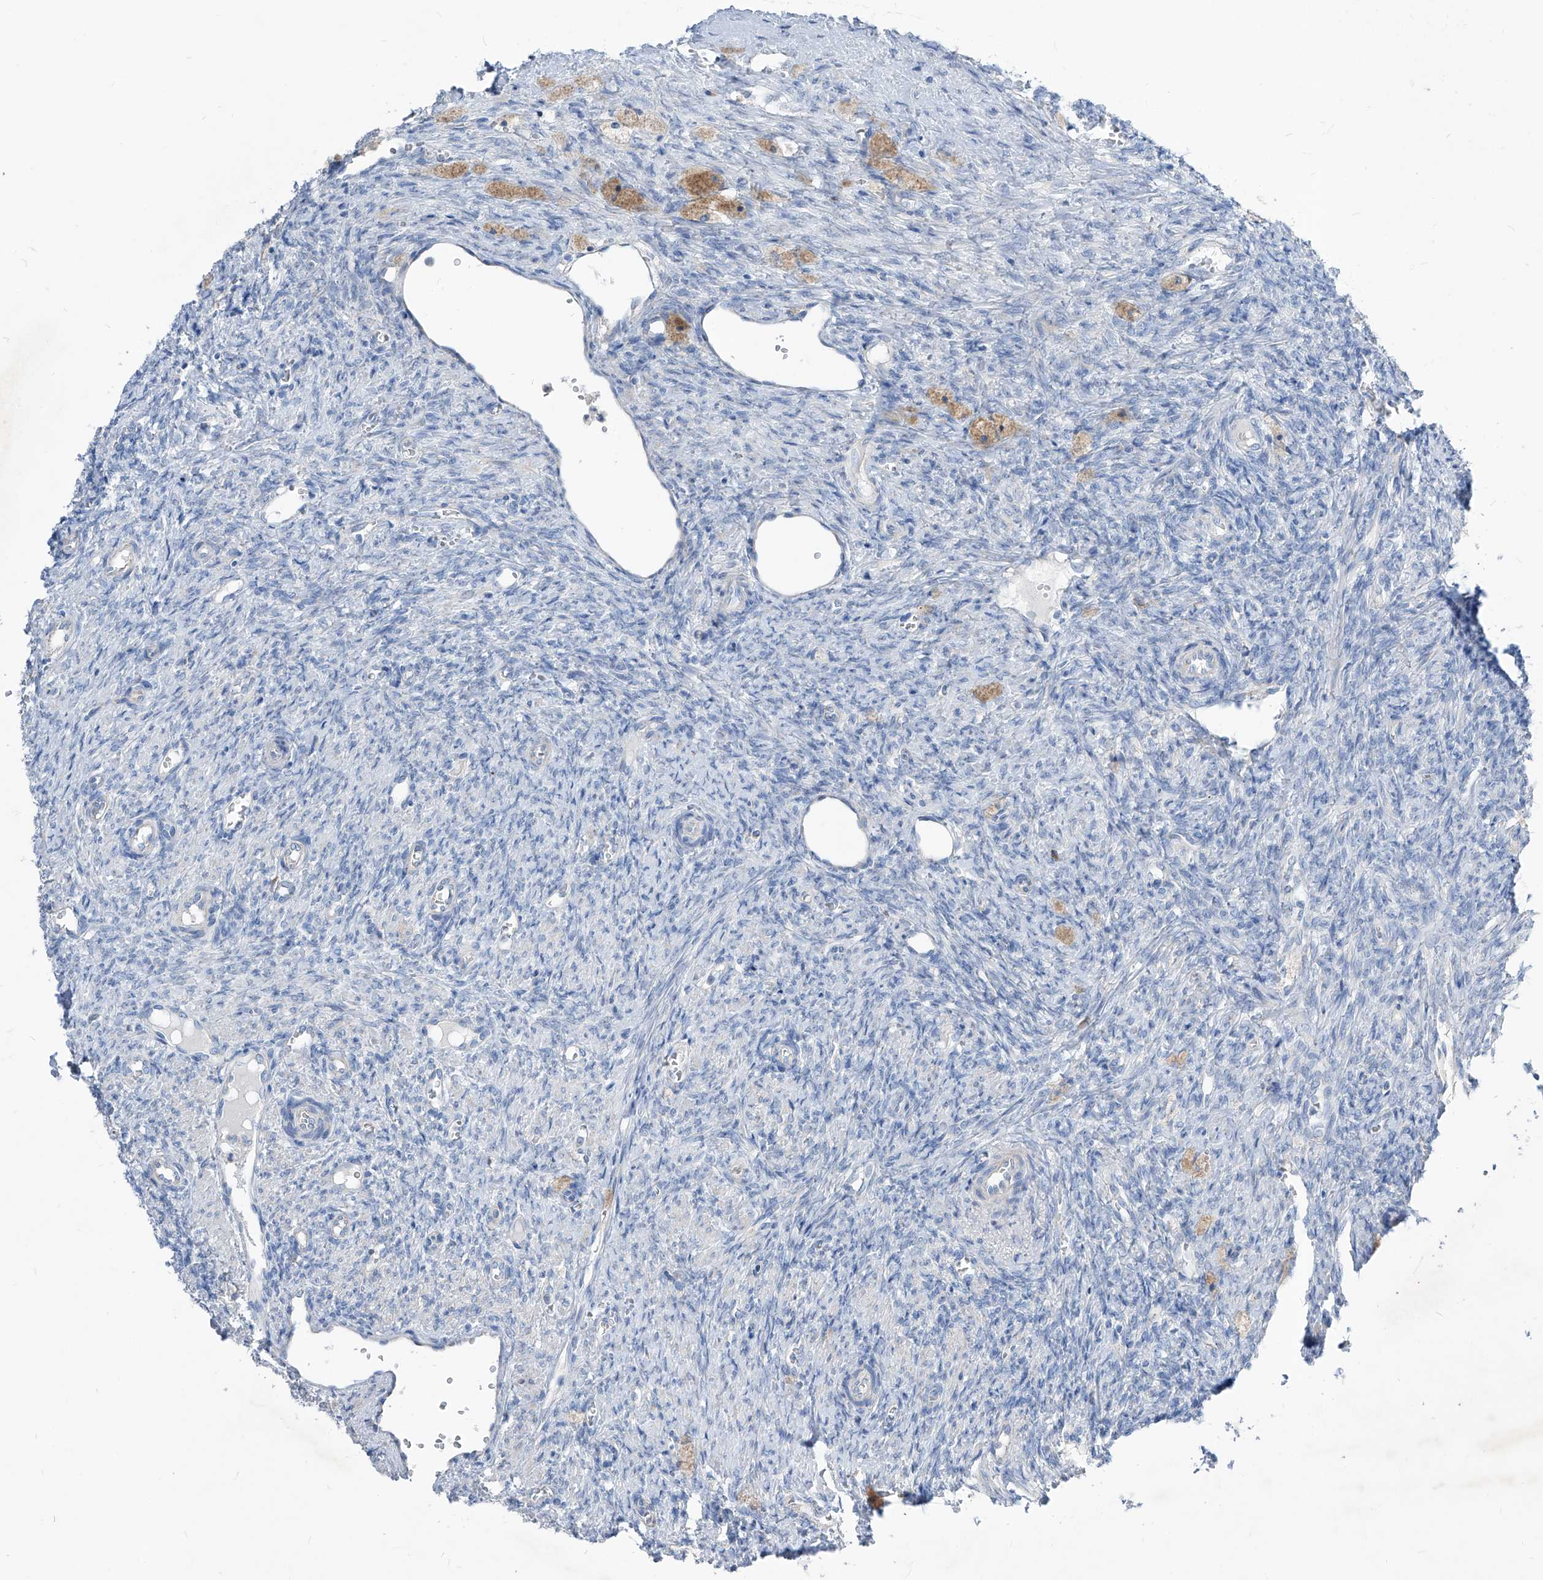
{"staining": {"intensity": "negative", "quantity": "none", "location": "none"}, "tissue": "ovary", "cell_type": "Ovarian stroma cells", "image_type": "normal", "snomed": [{"axis": "morphology", "description": "Normal tissue, NOS"}, {"axis": "topography", "description": "Ovary"}], "caption": "This image is of normal ovary stained with IHC to label a protein in brown with the nuclei are counter-stained blue. There is no expression in ovarian stroma cells.", "gene": "AGPS", "patient": {"sex": "female", "age": 41}}